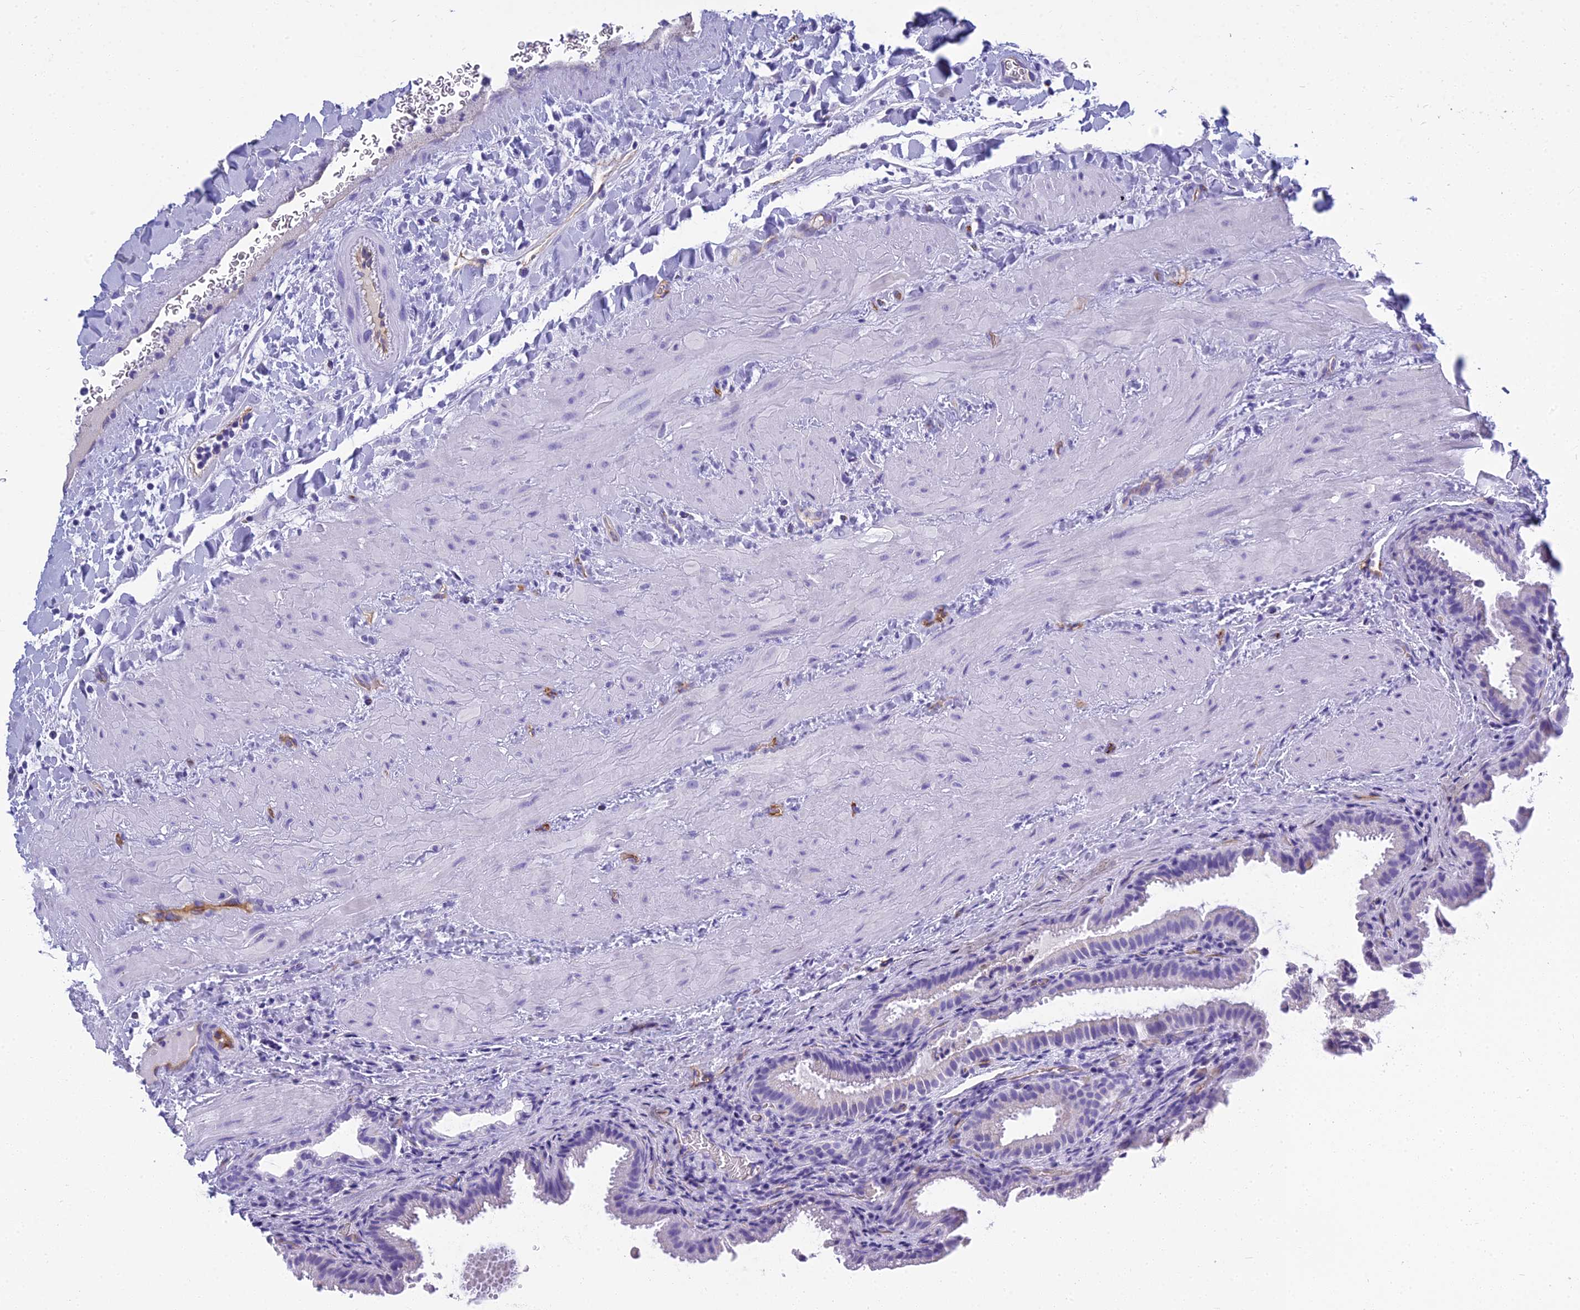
{"staining": {"intensity": "negative", "quantity": "none", "location": "none"}, "tissue": "gallbladder", "cell_type": "Glandular cells", "image_type": "normal", "snomed": [{"axis": "morphology", "description": "Normal tissue, NOS"}, {"axis": "topography", "description": "Gallbladder"}], "caption": "A histopathology image of gallbladder stained for a protein reveals no brown staining in glandular cells. Nuclei are stained in blue.", "gene": "NINJ1", "patient": {"sex": "male", "age": 24}}